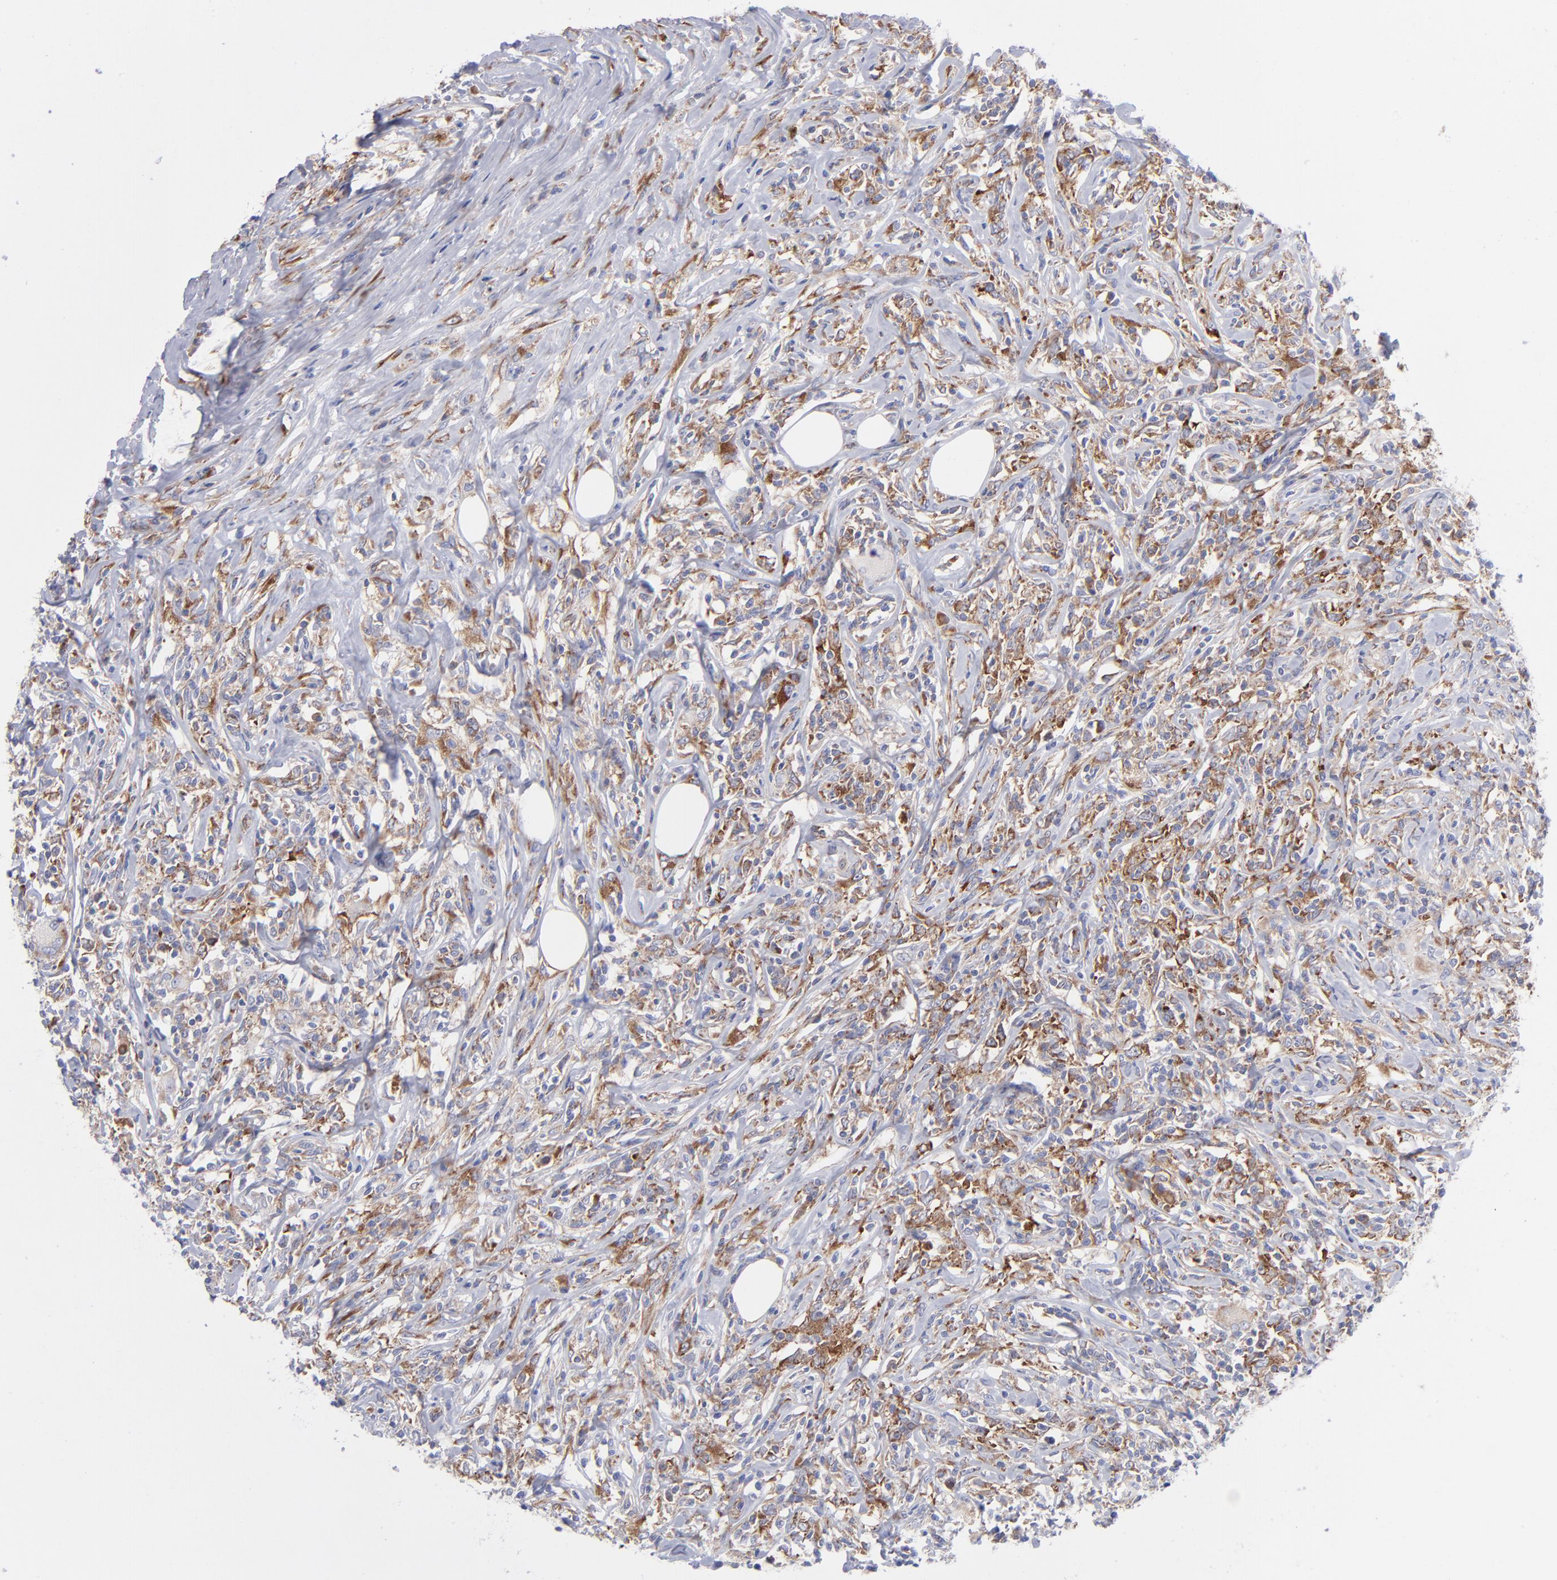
{"staining": {"intensity": "strong", "quantity": ">75%", "location": "cytoplasmic/membranous"}, "tissue": "lymphoma", "cell_type": "Tumor cells", "image_type": "cancer", "snomed": [{"axis": "morphology", "description": "Malignant lymphoma, non-Hodgkin's type, High grade"}, {"axis": "topography", "description": "Lymph node"}], "caption": "A histopathology image of human lymphoma stained for a protein demonstrates strong cytoplasmic/membranous brown staining in tumor cells.", "gene": "EIF2AK2", "patient": {"sex": "female", "age": 84}}